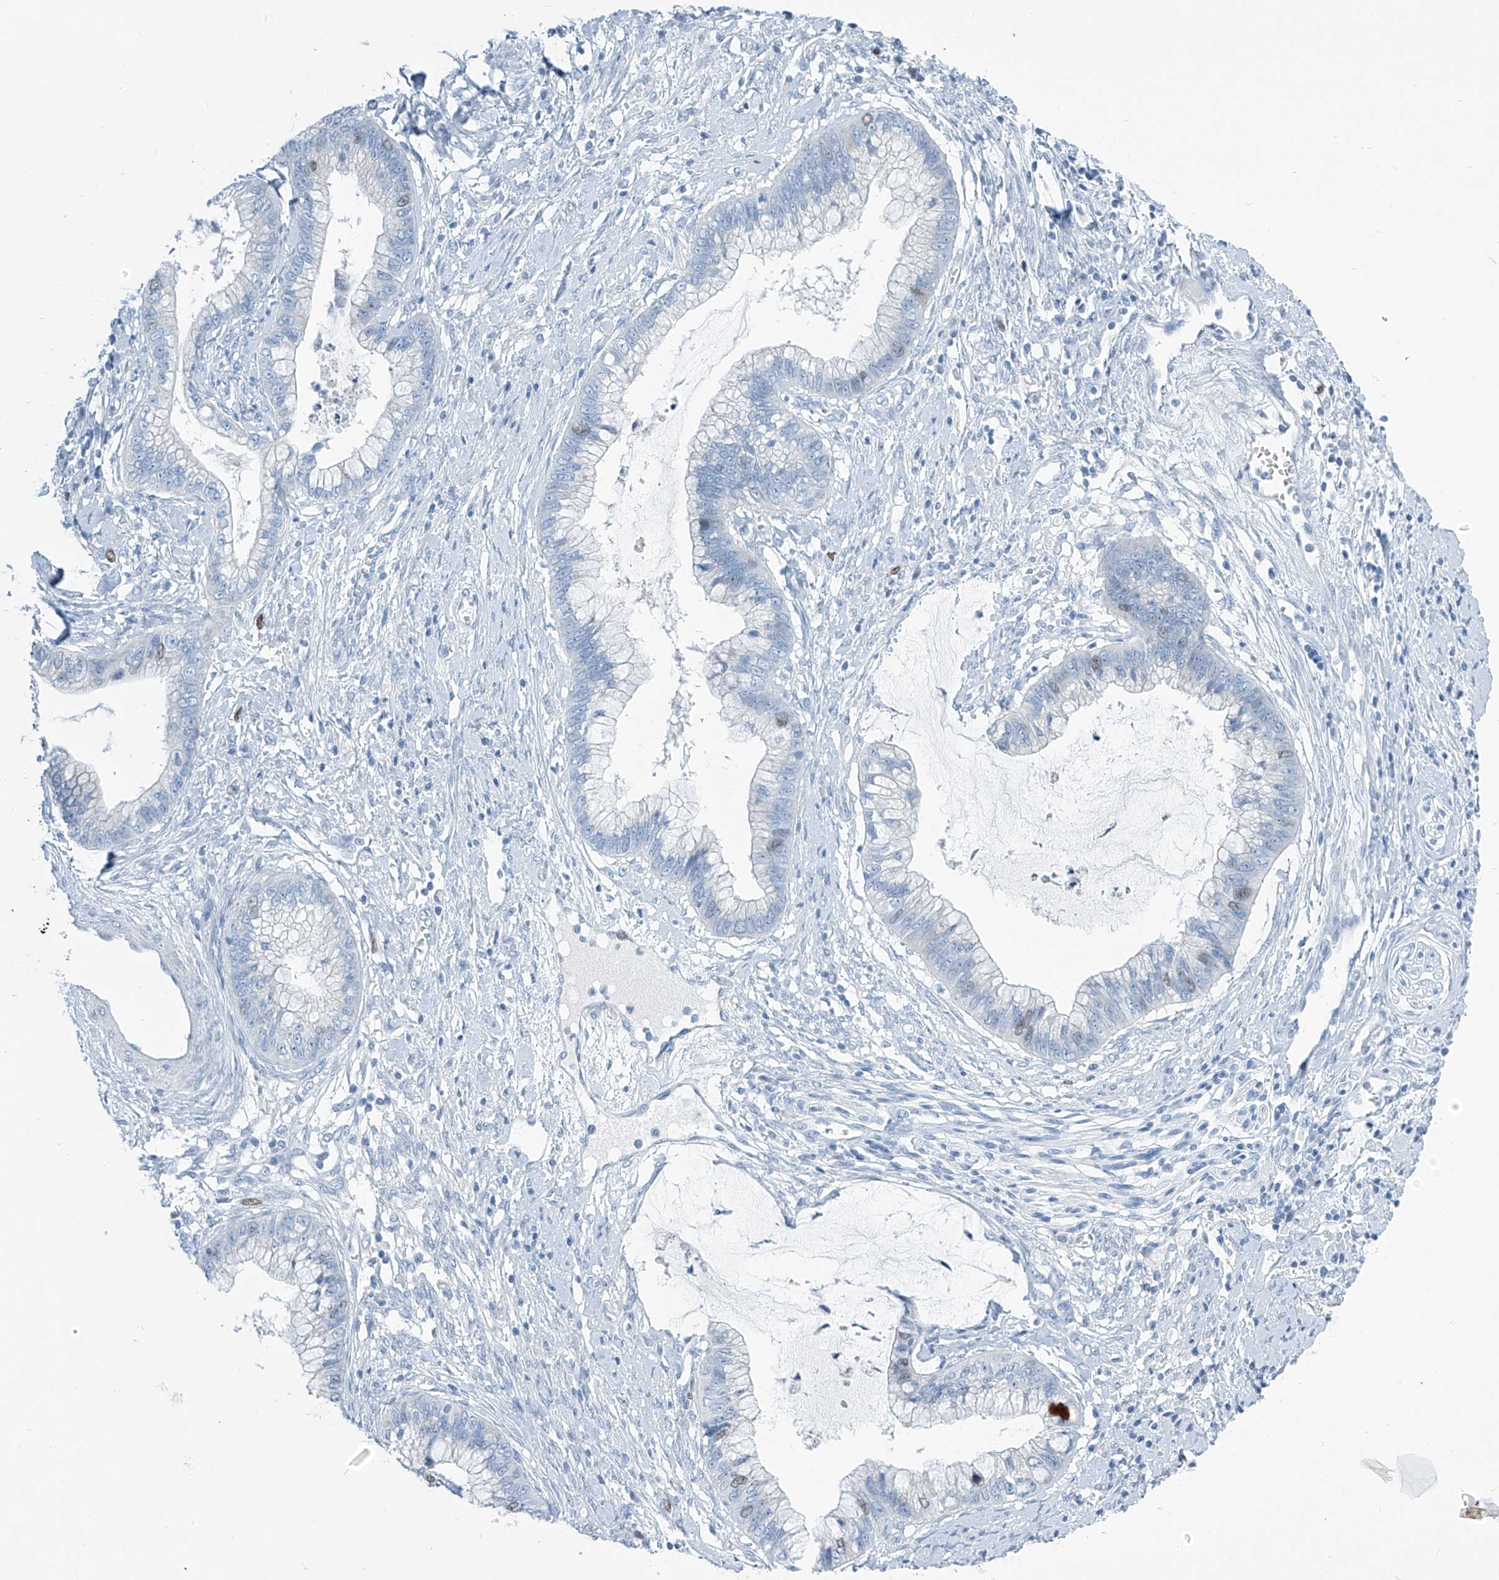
{"staining": {"intensity": "negative", "quantity": "none", "location": "none"}, "tissue": "cervical cancer", "cell_type": "Tumor cells", "image_type": "cancer", "snomed": [{"axis": "morphology", "description": "Adenocarcinoma, NOS"}, {"axis": "topography", "description": "Cervix"}], "caption": "Tumor cells are negative for protein expression in human adenocarcinoma (cervical).", "gene": "SGO2", "patient": {"sex": "female", "age": 44}}